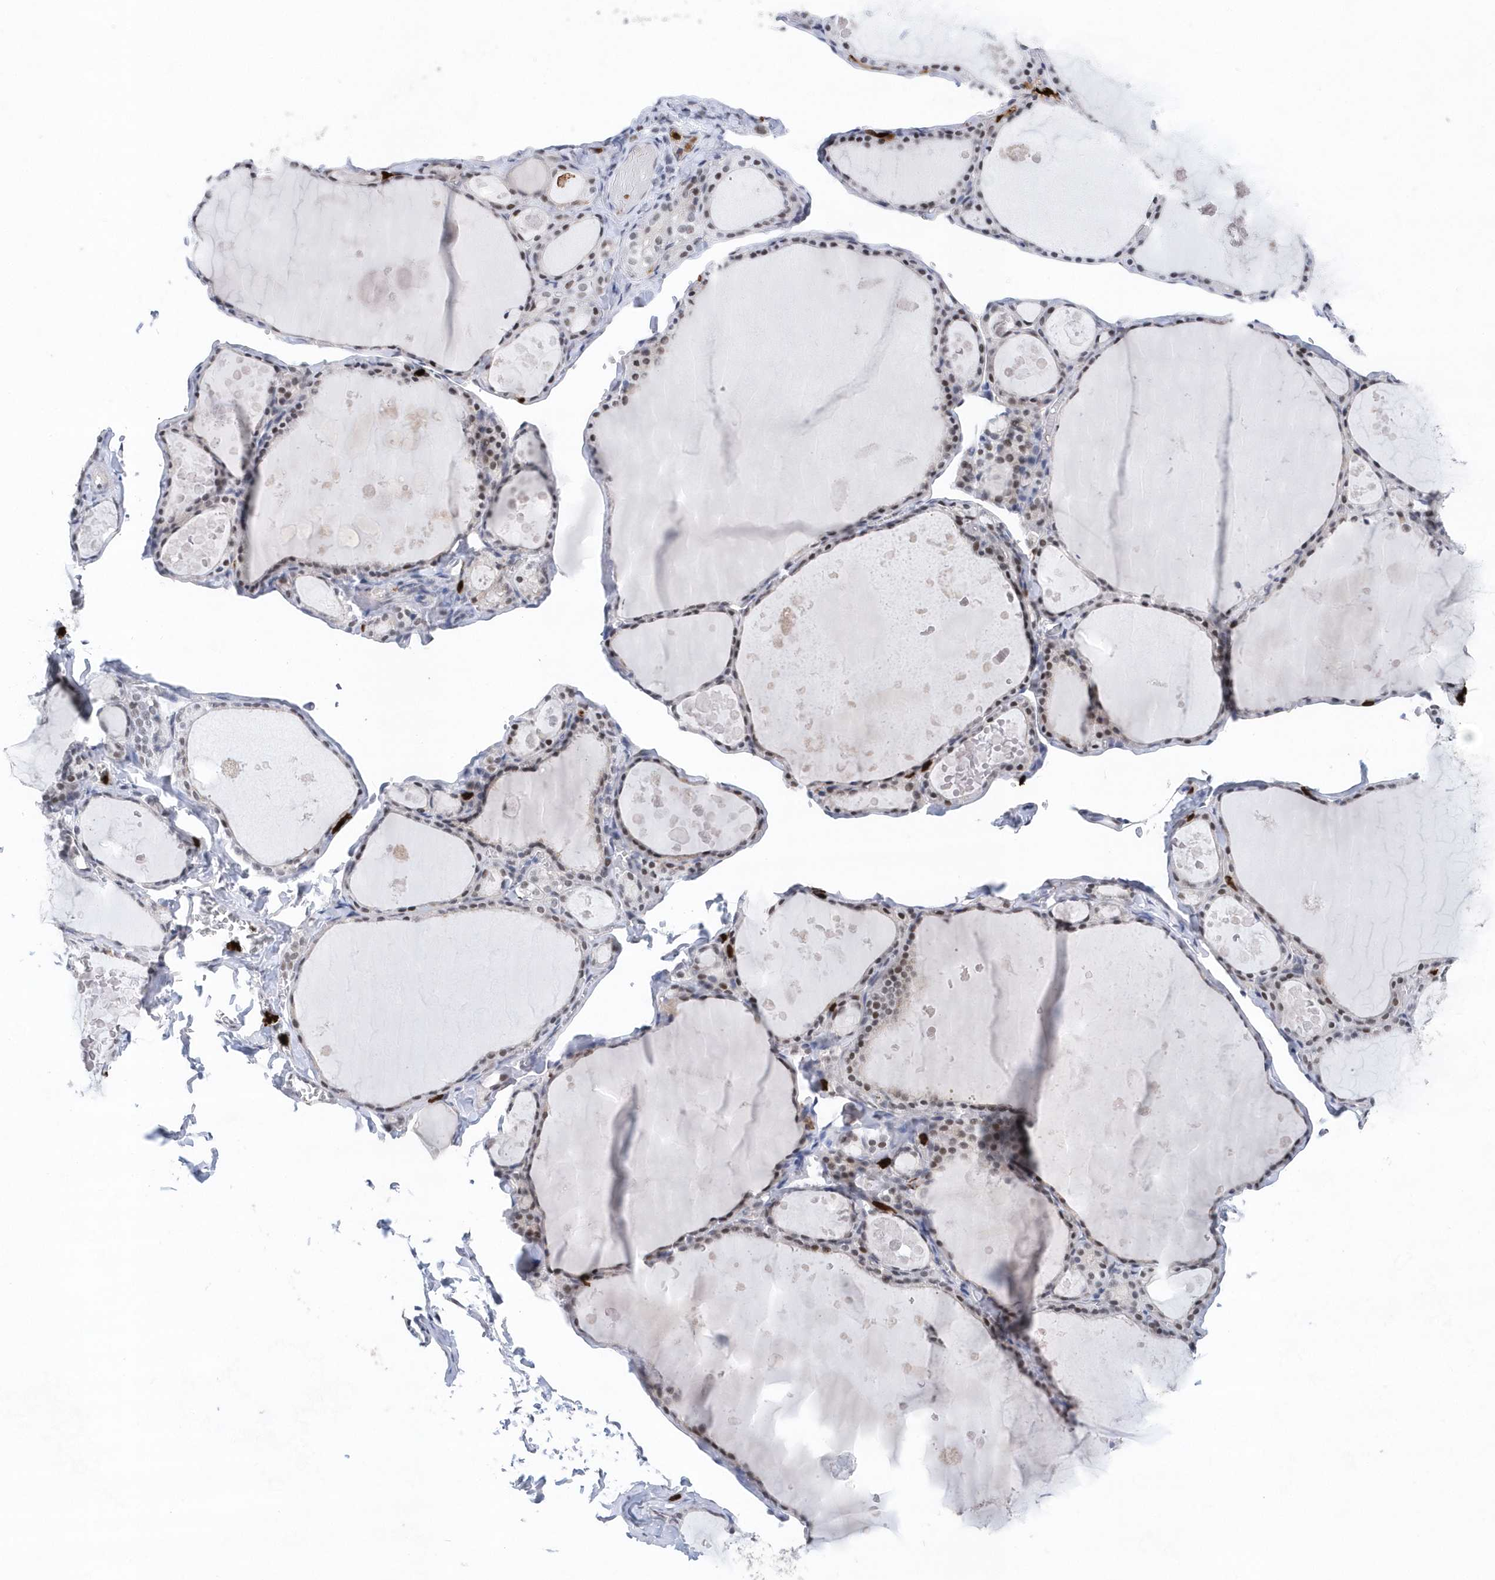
{"staining": {"intensity": "moderate", "quantity": "<25%", "location": "nuclear"}, "tissue": "thyroid gland", "cell_type": "Glandular cells", "image_type": "normal", "snomed": [{"axis": "morphology", "description": "Normal tissue, NOS"}, {"axis": "topography", "description": "Thyroid gland"}], "caption": "This is a micrograph of IHC staining of normal thyroid gland, which shows moderate positivity in the nuclear of glandular cells.", "gene": "RPP30", "patient": {"sex": "male", "age": 56}}